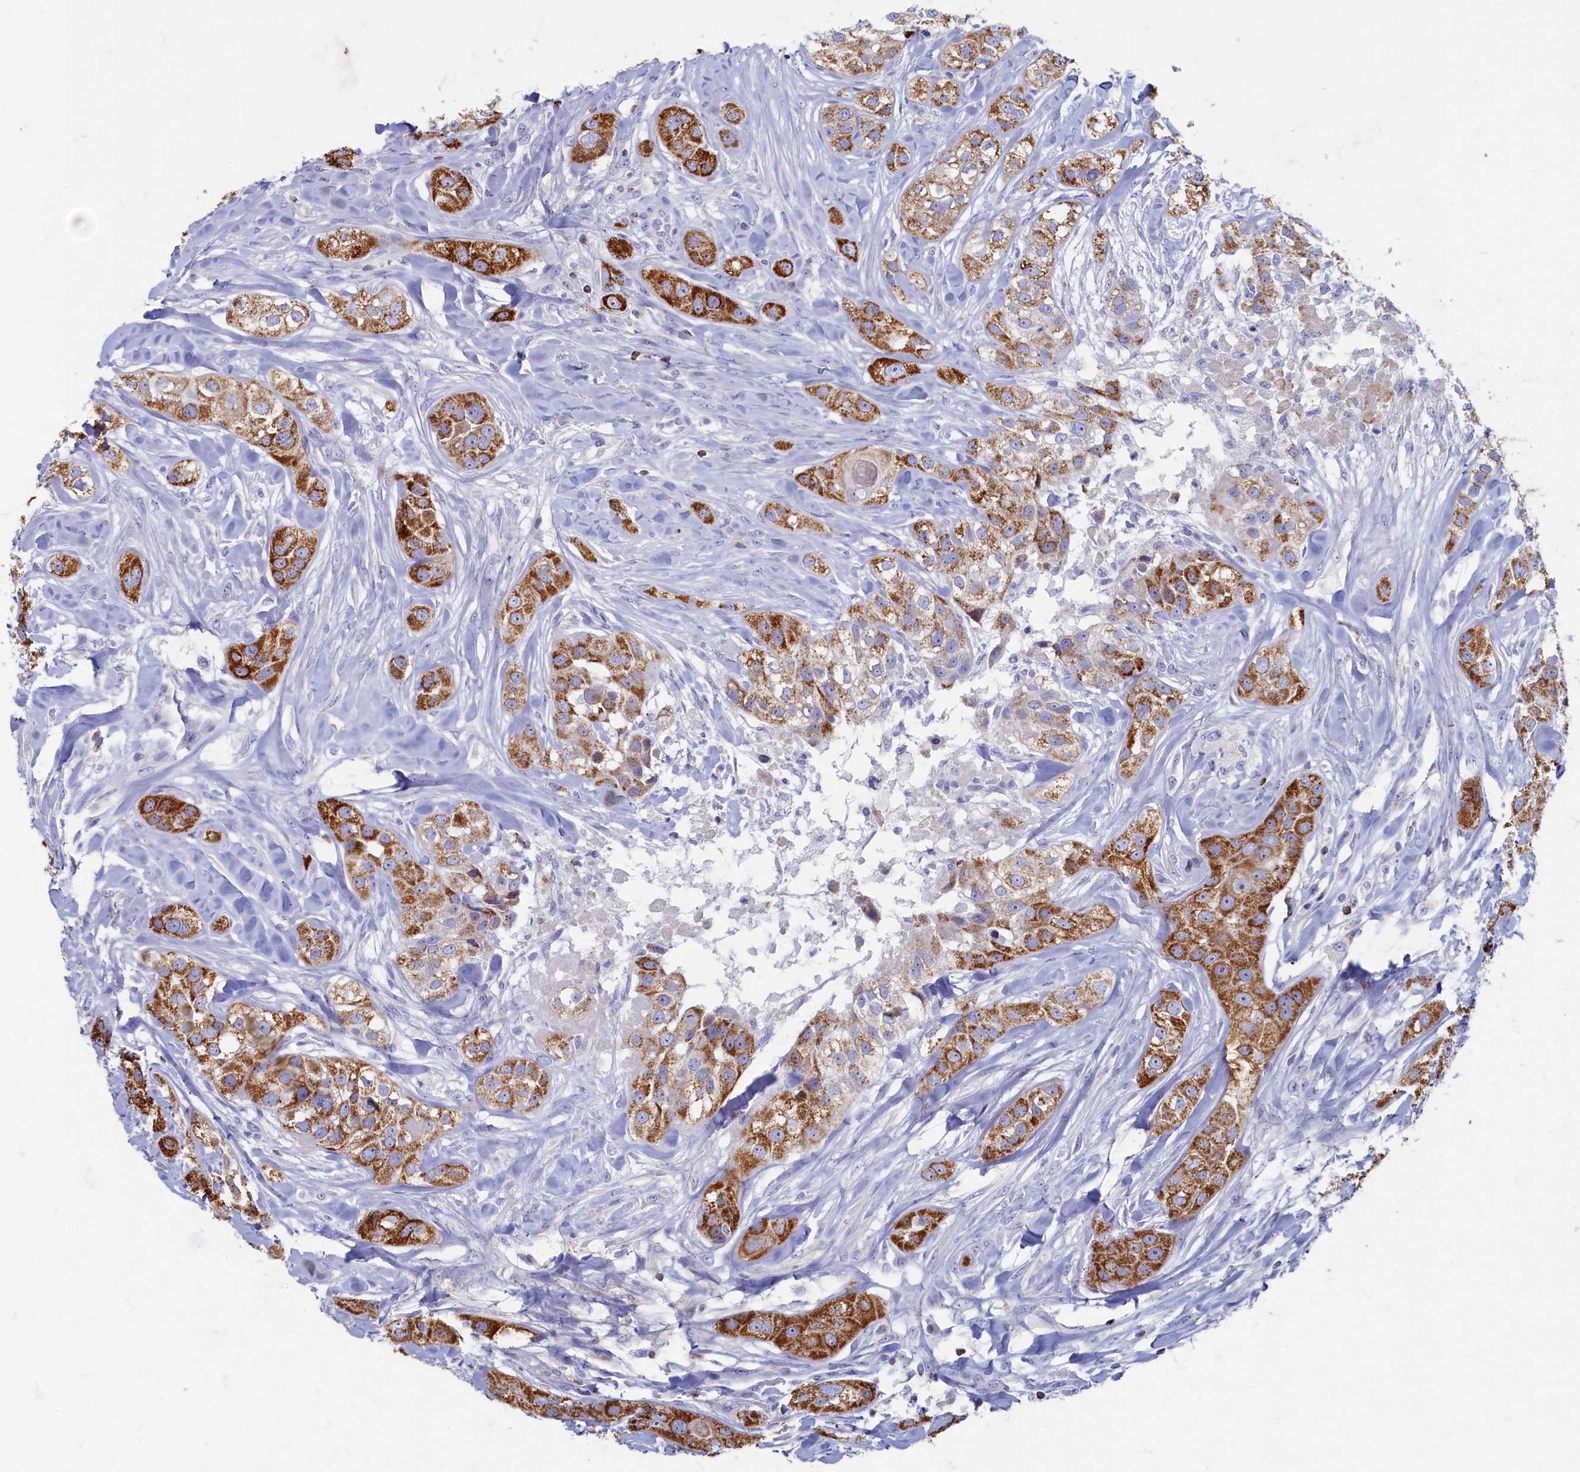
{"staining": {"intensity": "strong", "quantity": "25%-75%", "location": "cytoplasmic/membranous"}, "tissue": "head and neck cancer", "cell_type": "Tumor cells", "image_type": "cancer", "snomed": [{"axis": "morphology", "description": "Normal tissue, NOS"}, {"axis": "morphology", "description": "Squamous cell carcinoma, NOS"}, {"axis": "topography", "description": "Skeletal muscle"}, {"axis": "topography", "description": "Head-Neck"}], "caption": "IHC (DAB (3,3'-diaminobenzidine)) staining of head and neck cancer (squamous cell carcinoma) exhibits strong cytoplasmic/membranous protein expression in approximately 25%-75% of tumor cells. (Brightfield microscopy of DAB IHC at high magnification).", "gene": "OCIAD2", "patient": {"sex": "male", "age": 51}}